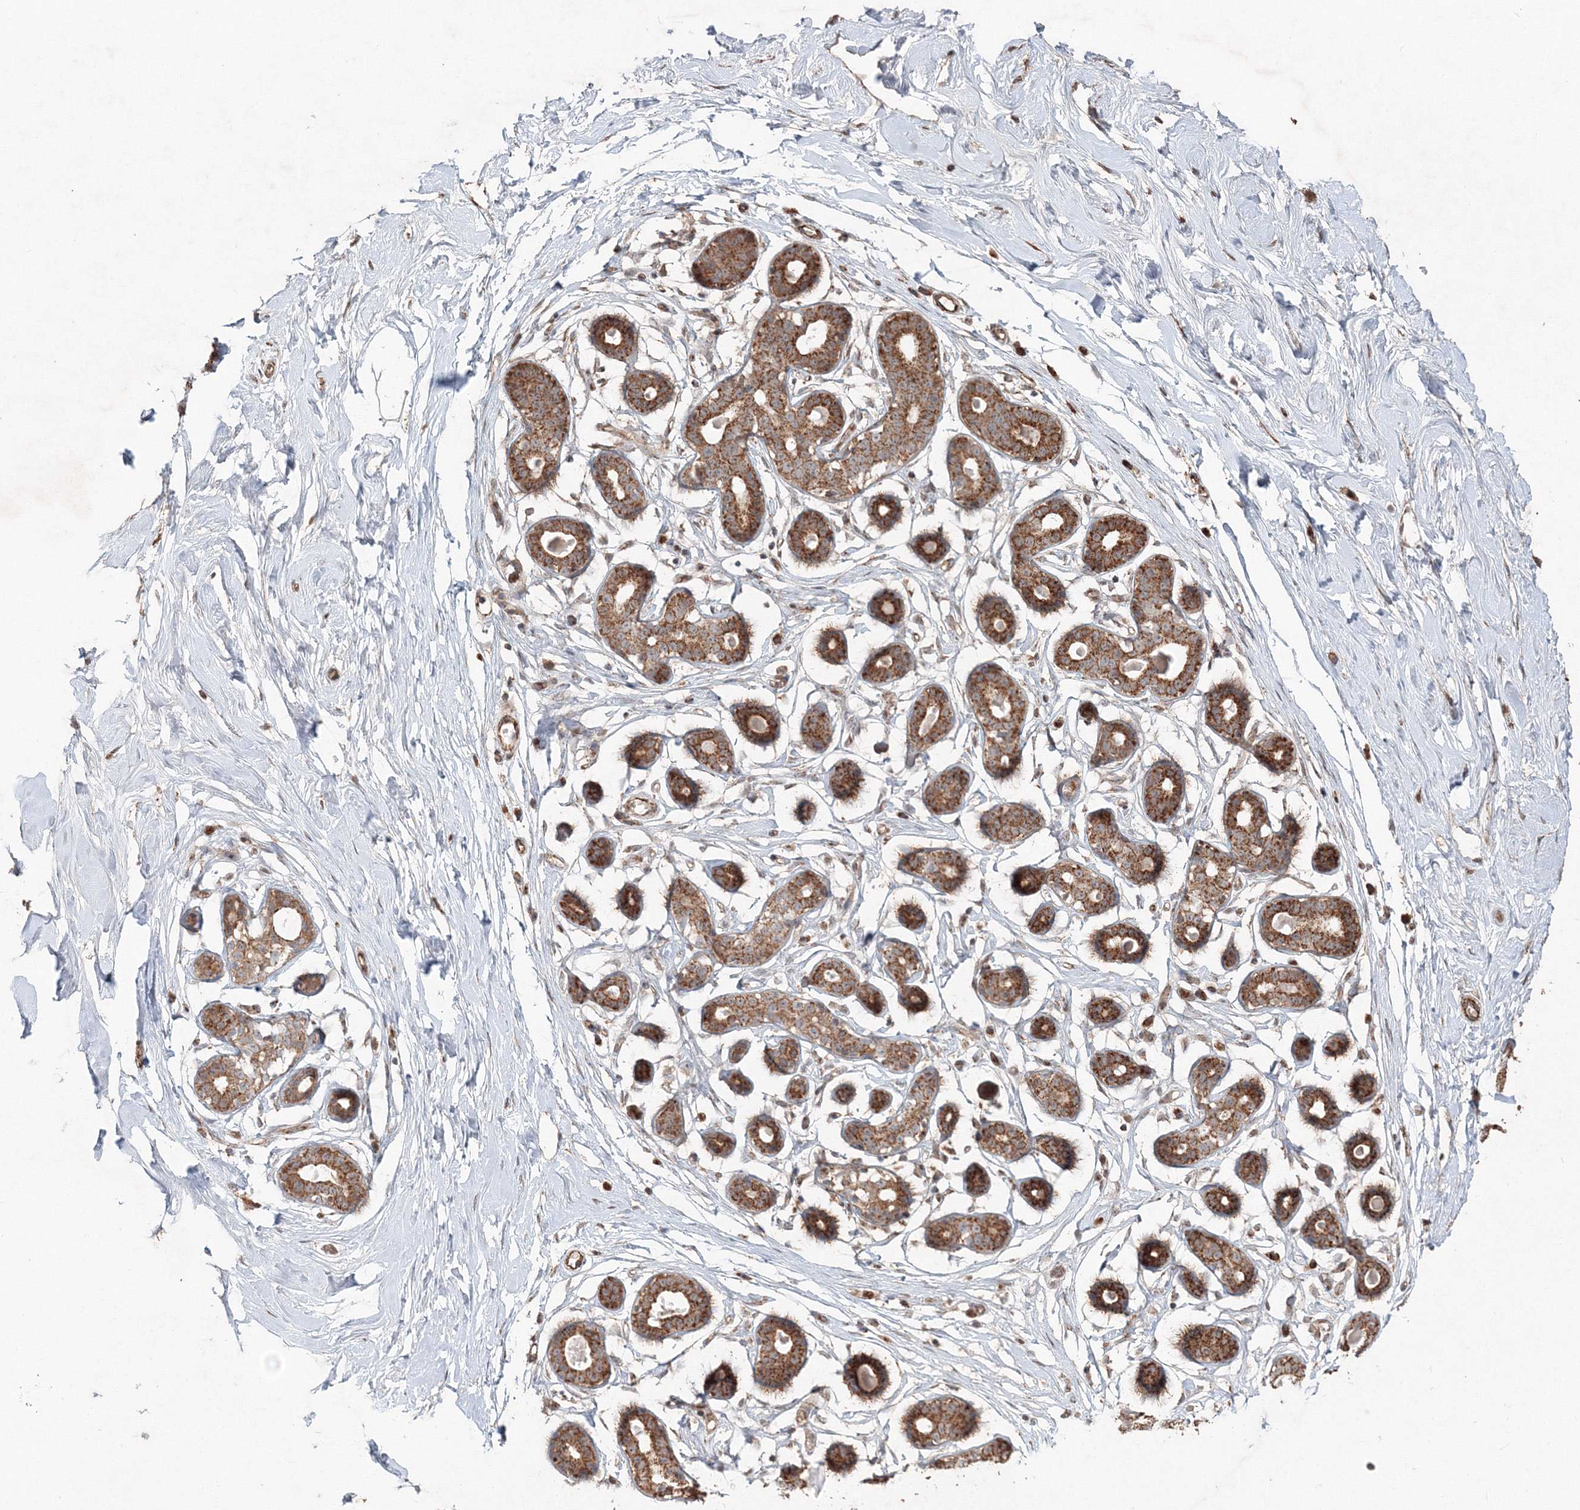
{"staining": {"intensity": "moderate", "quantity": ">75%", "location": "cytoplasmic/membranous"}, "tissue": "breast", "cell_type": "Adipocytes", "image_type": "normal", "snomed": [{"axis": "morphology", "description": "Normal tissue, NOS"}, {"axis": "morphology", "description": "Adenoma, NOS"}, {"axis": "topography", "description": "Breast"}], "caption": "Benign breast displays moderate cytoplasmic/membranous staining in about >75% of adipocytes.", "gene": "ANAPC16", "patient": {"sex": "female", "age": 23}}